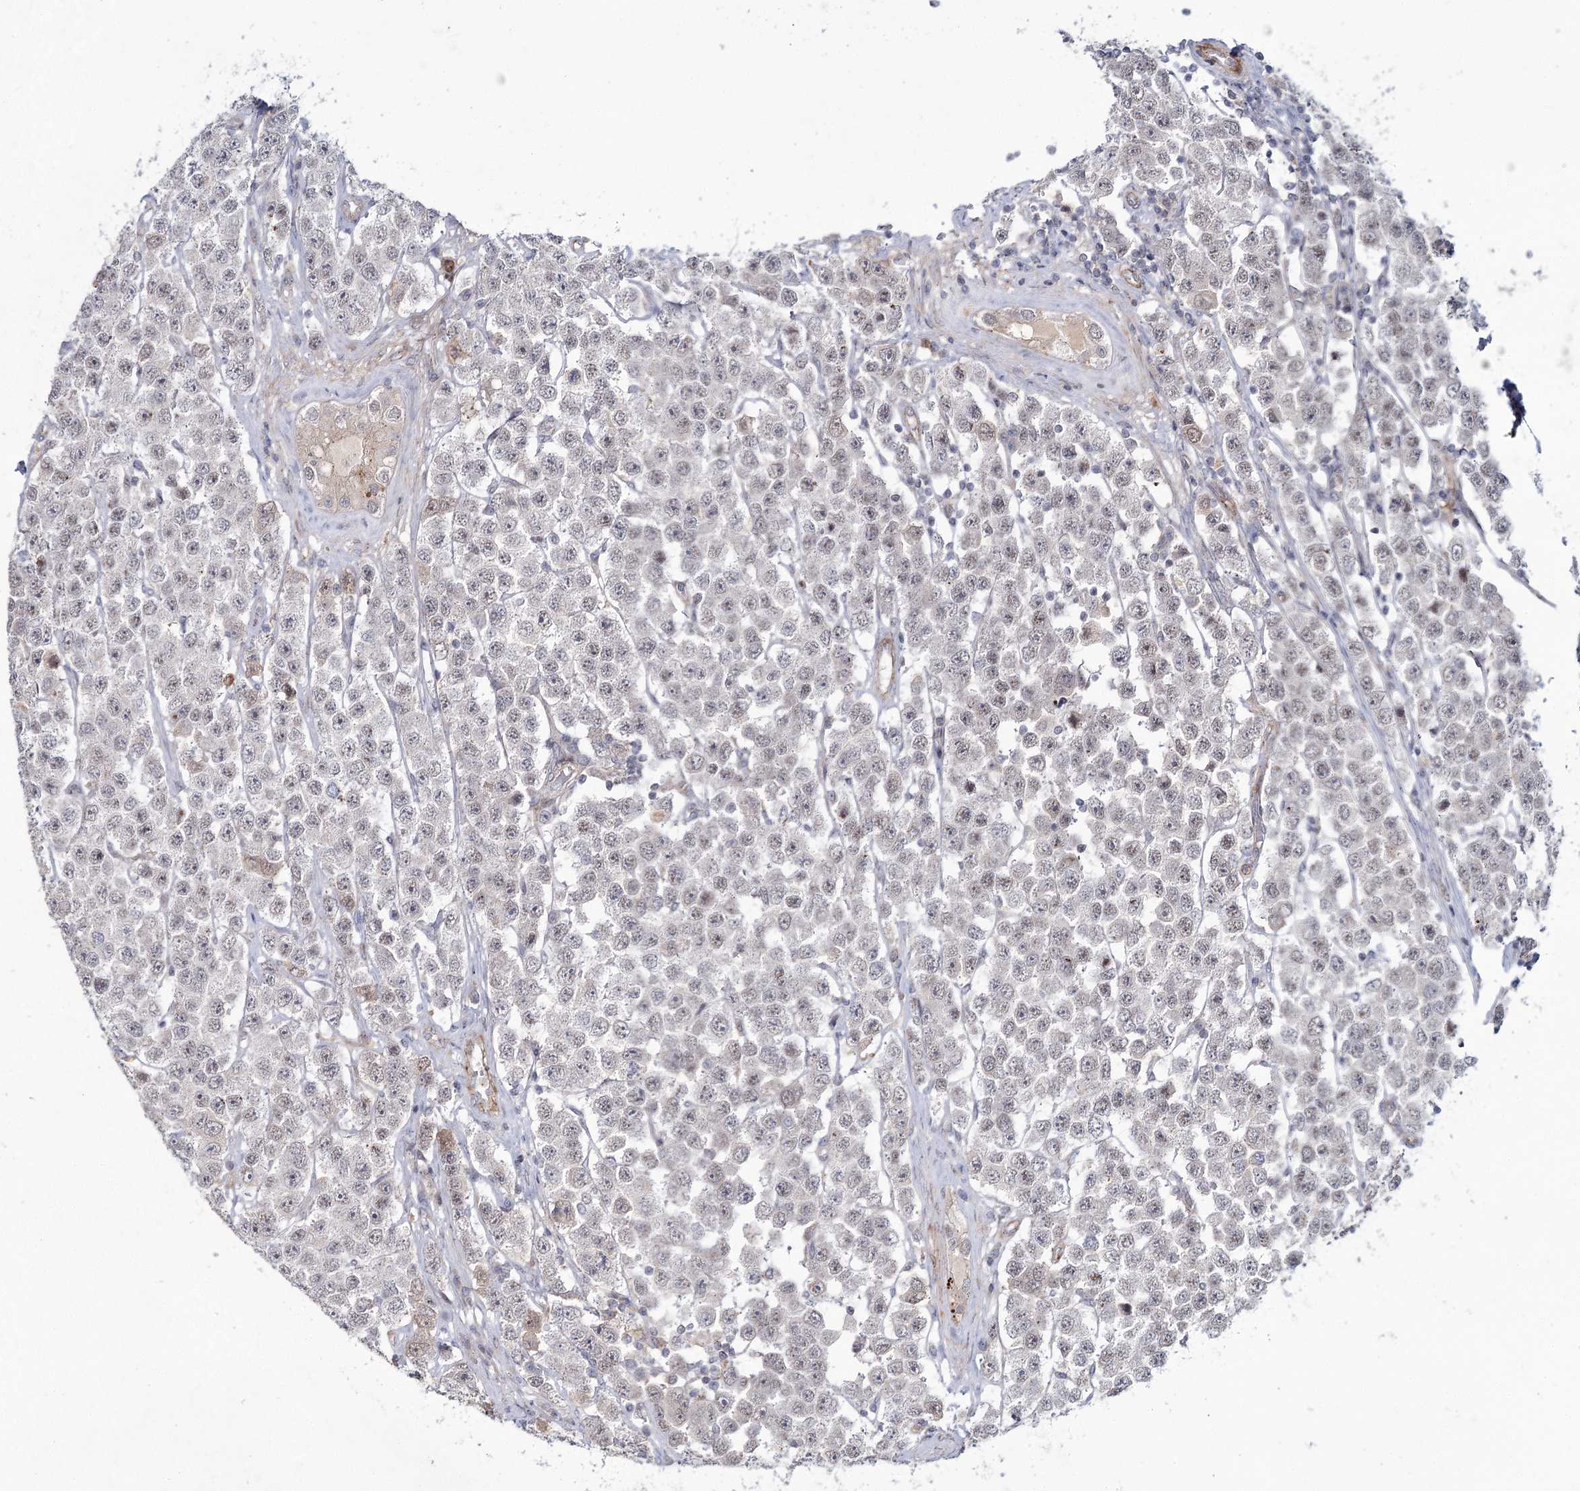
{"staining": {"intensity": "negative", "quantity": "none", "location": "none"}, "tissue": "testis cancer", "cell_type": "Tumor cells", "image_type": "cancer", "snomed": [{"axis": "morphology", "description": "Seminoma, NOS"}, {"axis": "topography", "description": "Testis"}], "caption": "Tumor cells show no significant expression in testis cancer.", "gene": "ATL2", "patient": {"sex": "male", "age": 28}}